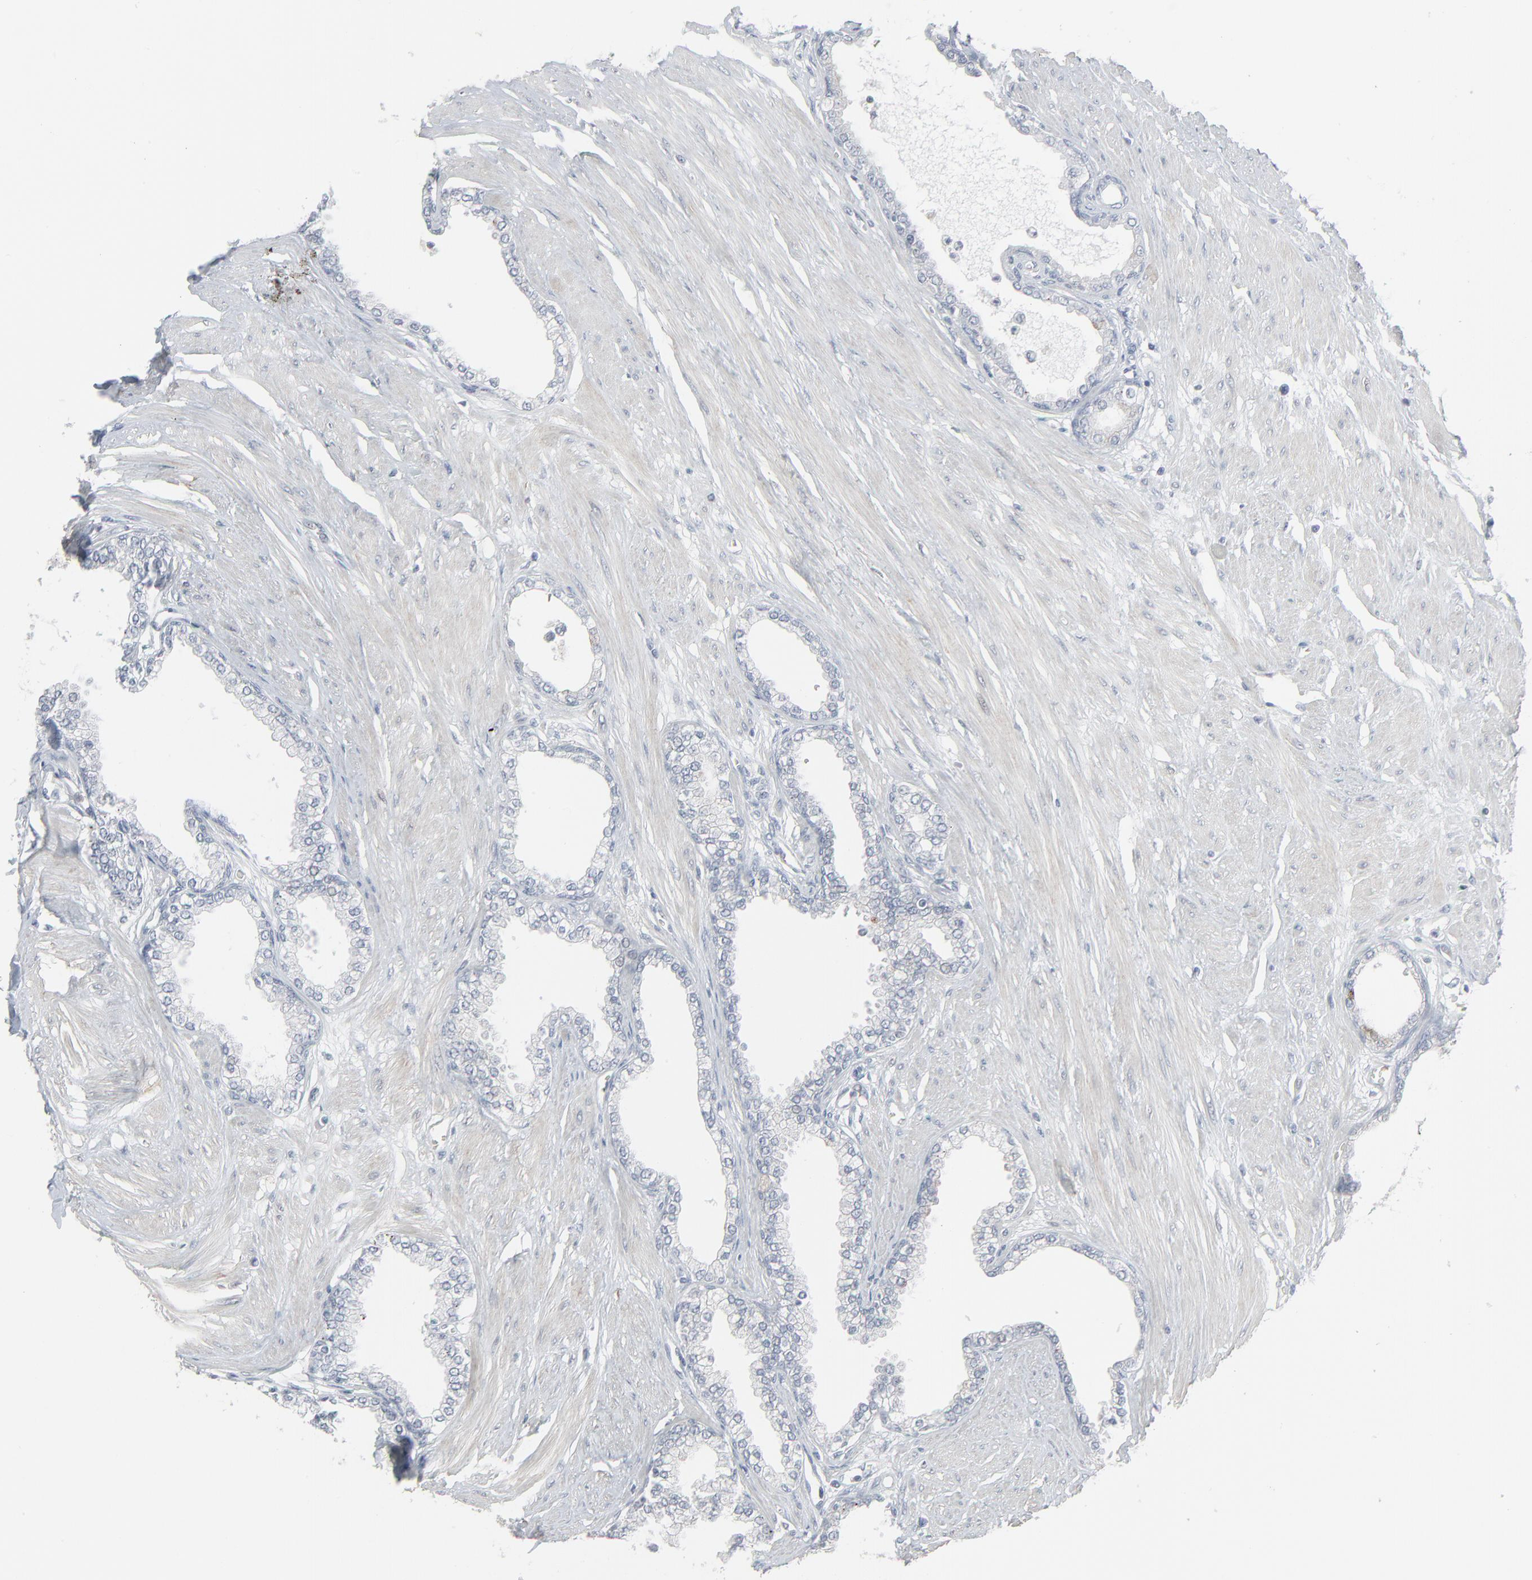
{"staining": {"intensity": "negative", "quantity": "none", "location": "none"}, "tissue": "prostate", "cell_type": "Glandular cells", "image_type": "normal", "snomed": [{"axis": "morphology", "description": "Normal tissue, NOS"}, {"axis": "topography", "description": "Prostate"}], "caption": "Immunohistochemistry image of benign human prostate stained for a protein (brown), which reveals no positivity in glandular cells.", "gene": "NEUROD1", "patient": {"sex": "male", "age": 64}}